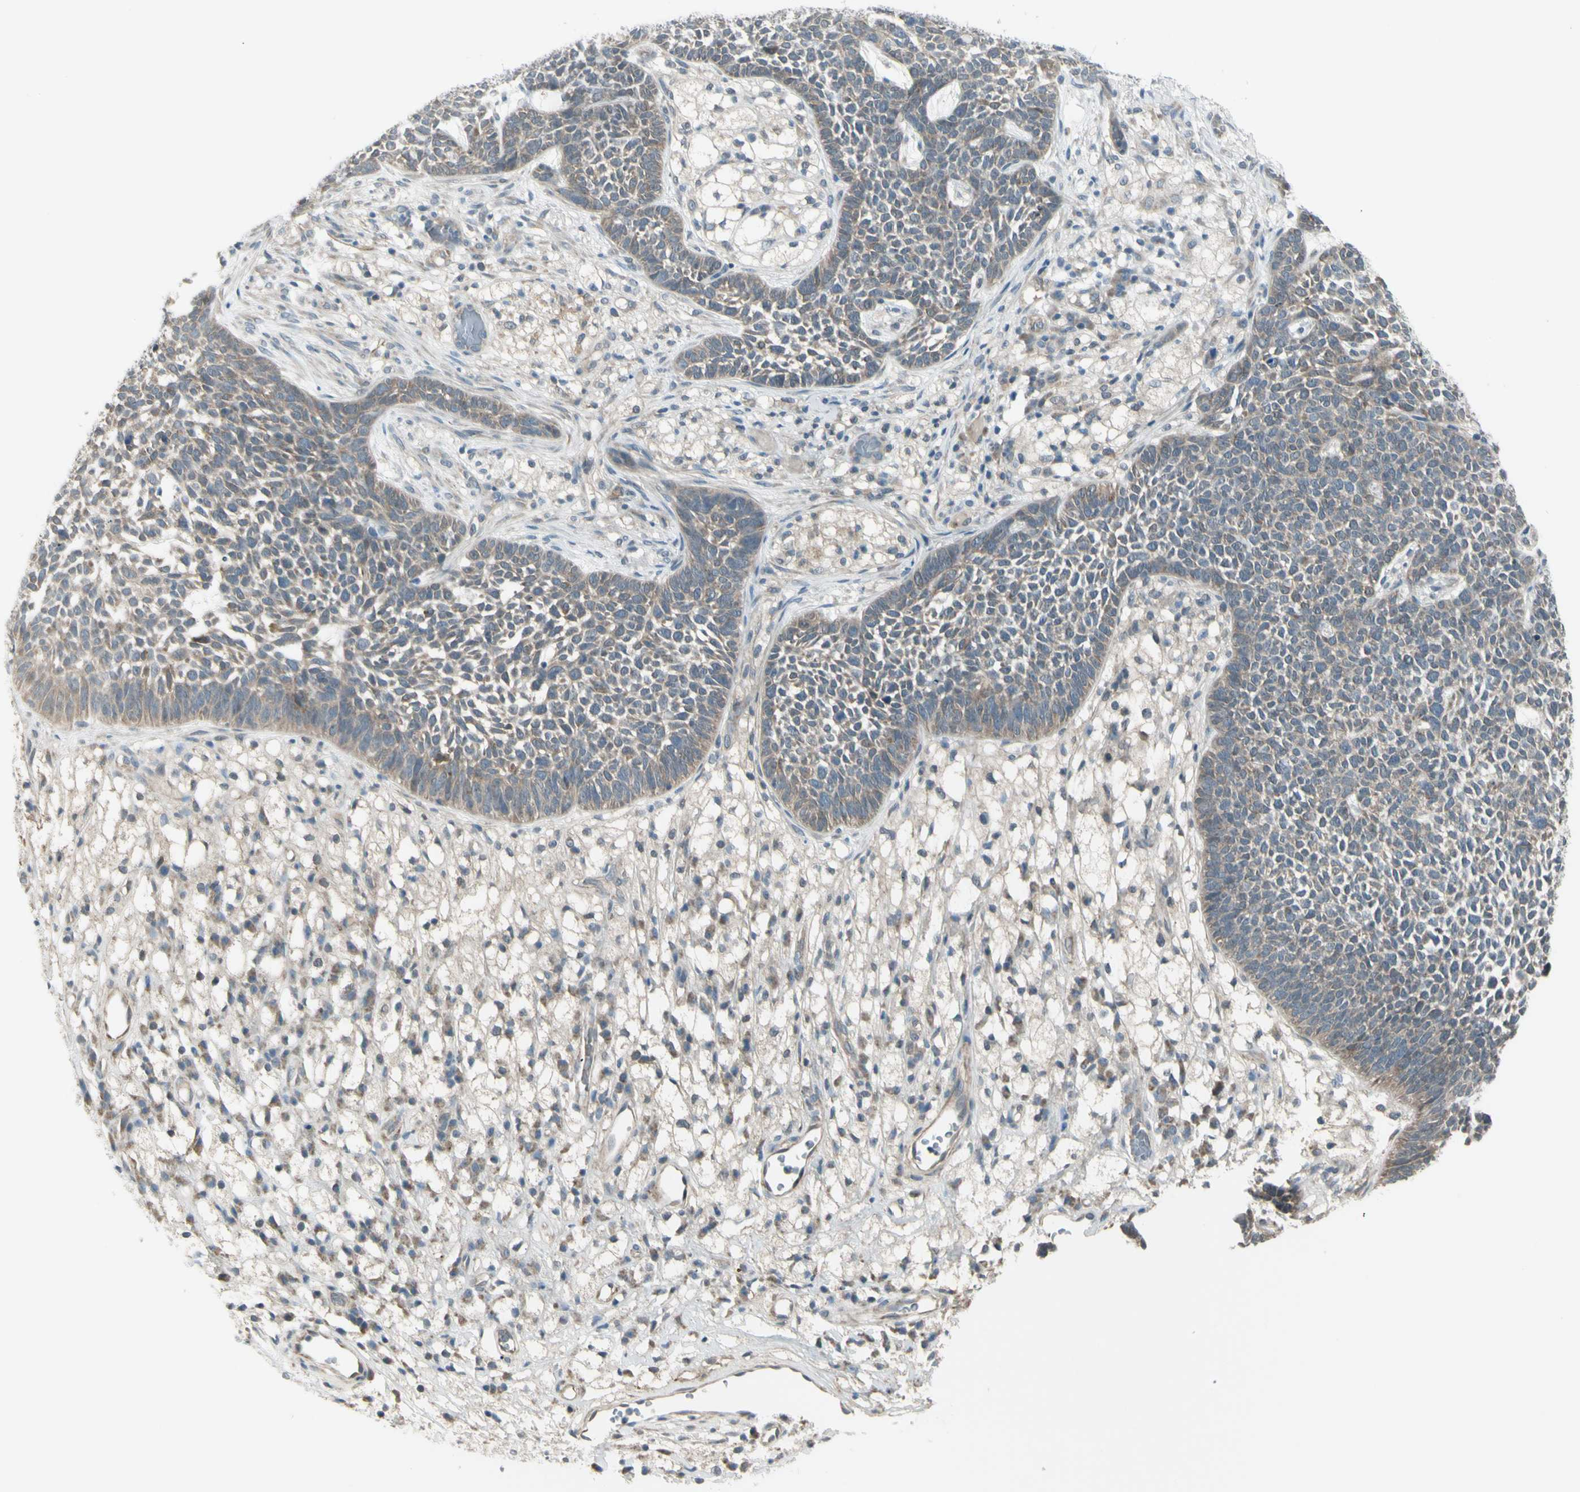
{"staining": {"intensity": "negative", "quantity": "none", "location": "none"}, "tissue": "skin cancer", "cell_type": "Tumor cells", "image_type": "cancer", "snomed": [{"axis": "morphology", "description": "Basal cell carcinoma"}, {"axis": "topography", "description": "Skin"}], "caption": "Skin cancer (basal cell carcinoma) stained for a protein using immunohistochemistry shows no staining tumor cells.", "gene": "NAXD", "patient": {"sex": "female", "age": 84}}